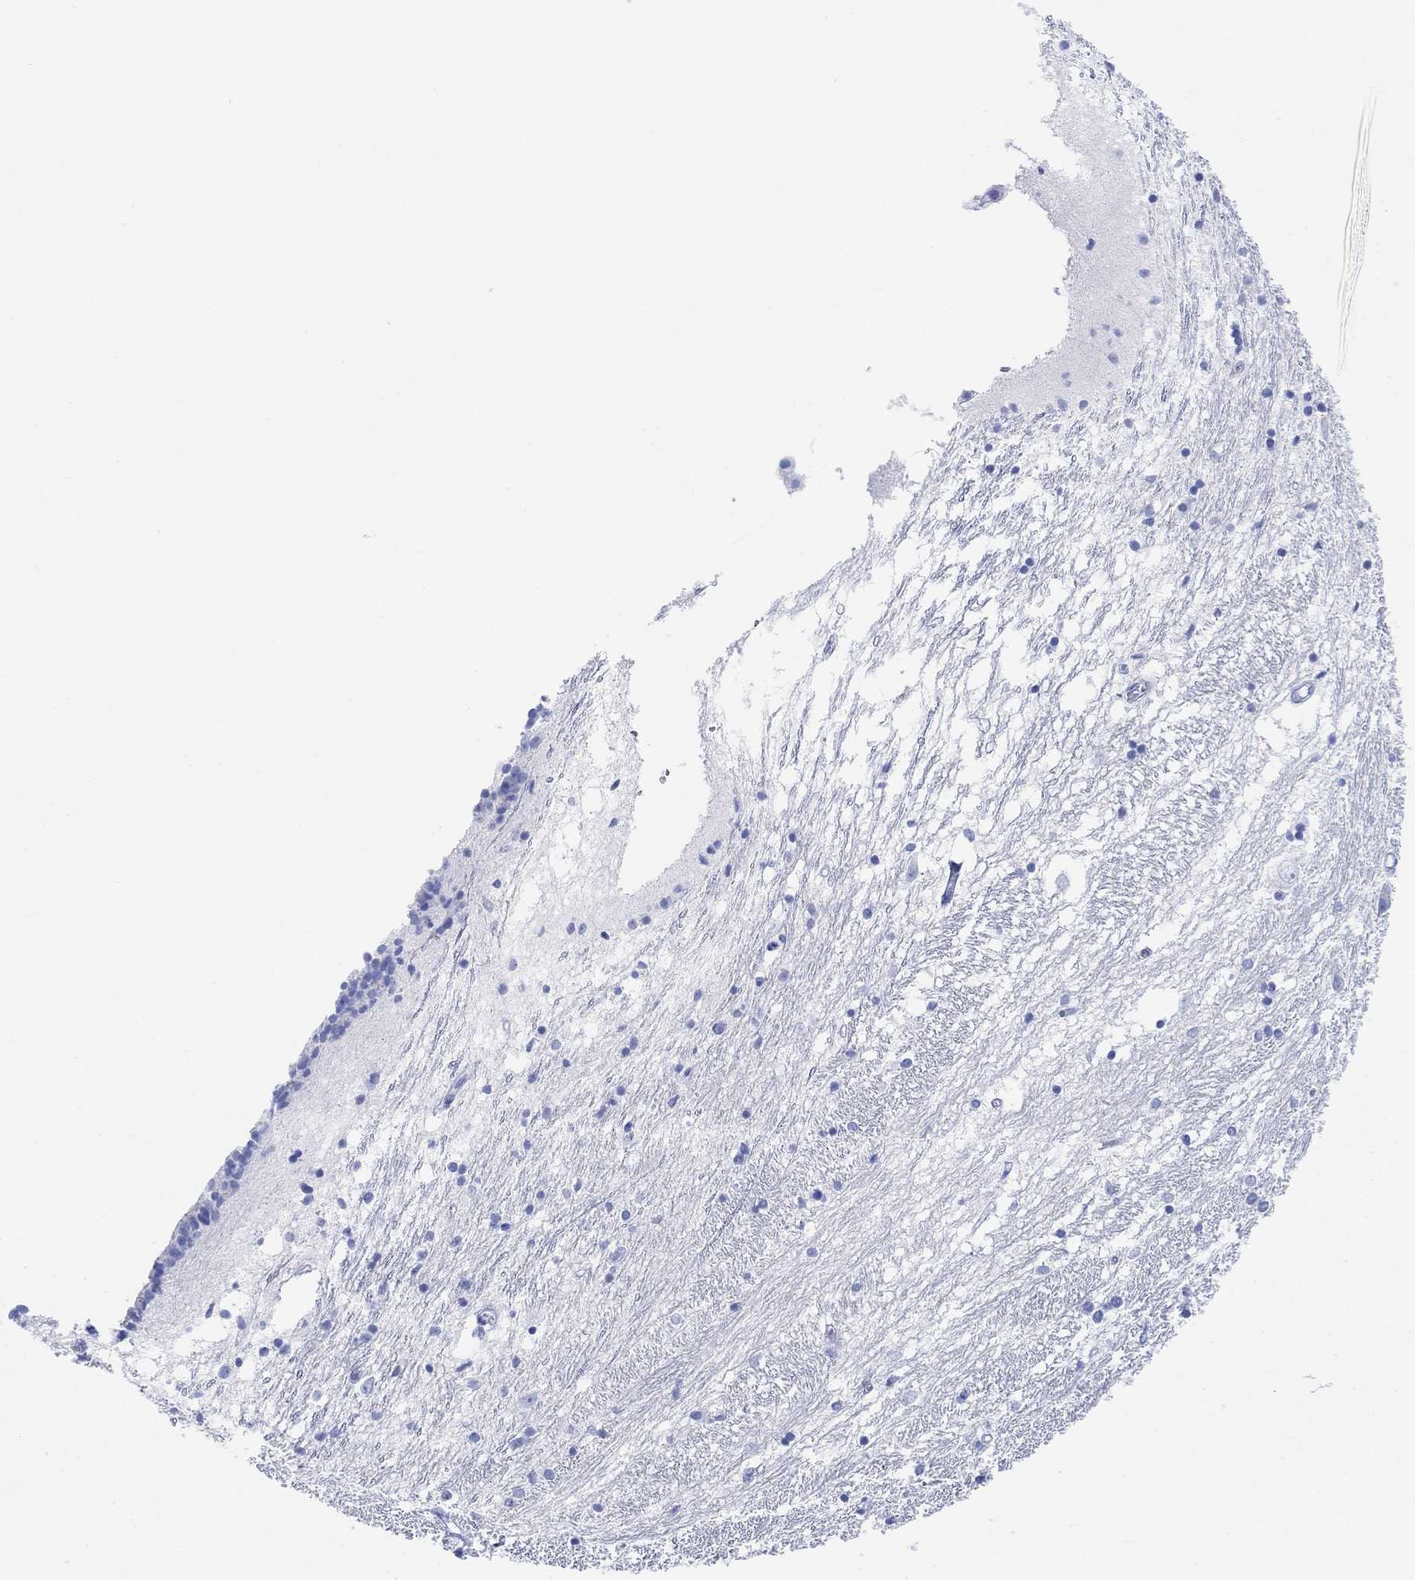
{"staining": {"intensity": "negative", "quantity": "none", "location": "none"}, "tissue": "caudate", "cell_type": "Glial cells", "image_type": "normal", "snomed": [{"axis": "morphology", "description": "Normal tissue, NOS"}, {"axis": "topography", "description": "Lateral ventricle wall"}], "caption": "Micrograph shows no protein expression in glial cells of benign caudate.", "gene": "GPR65", "patient": {"sex": "female", "age": 71}}